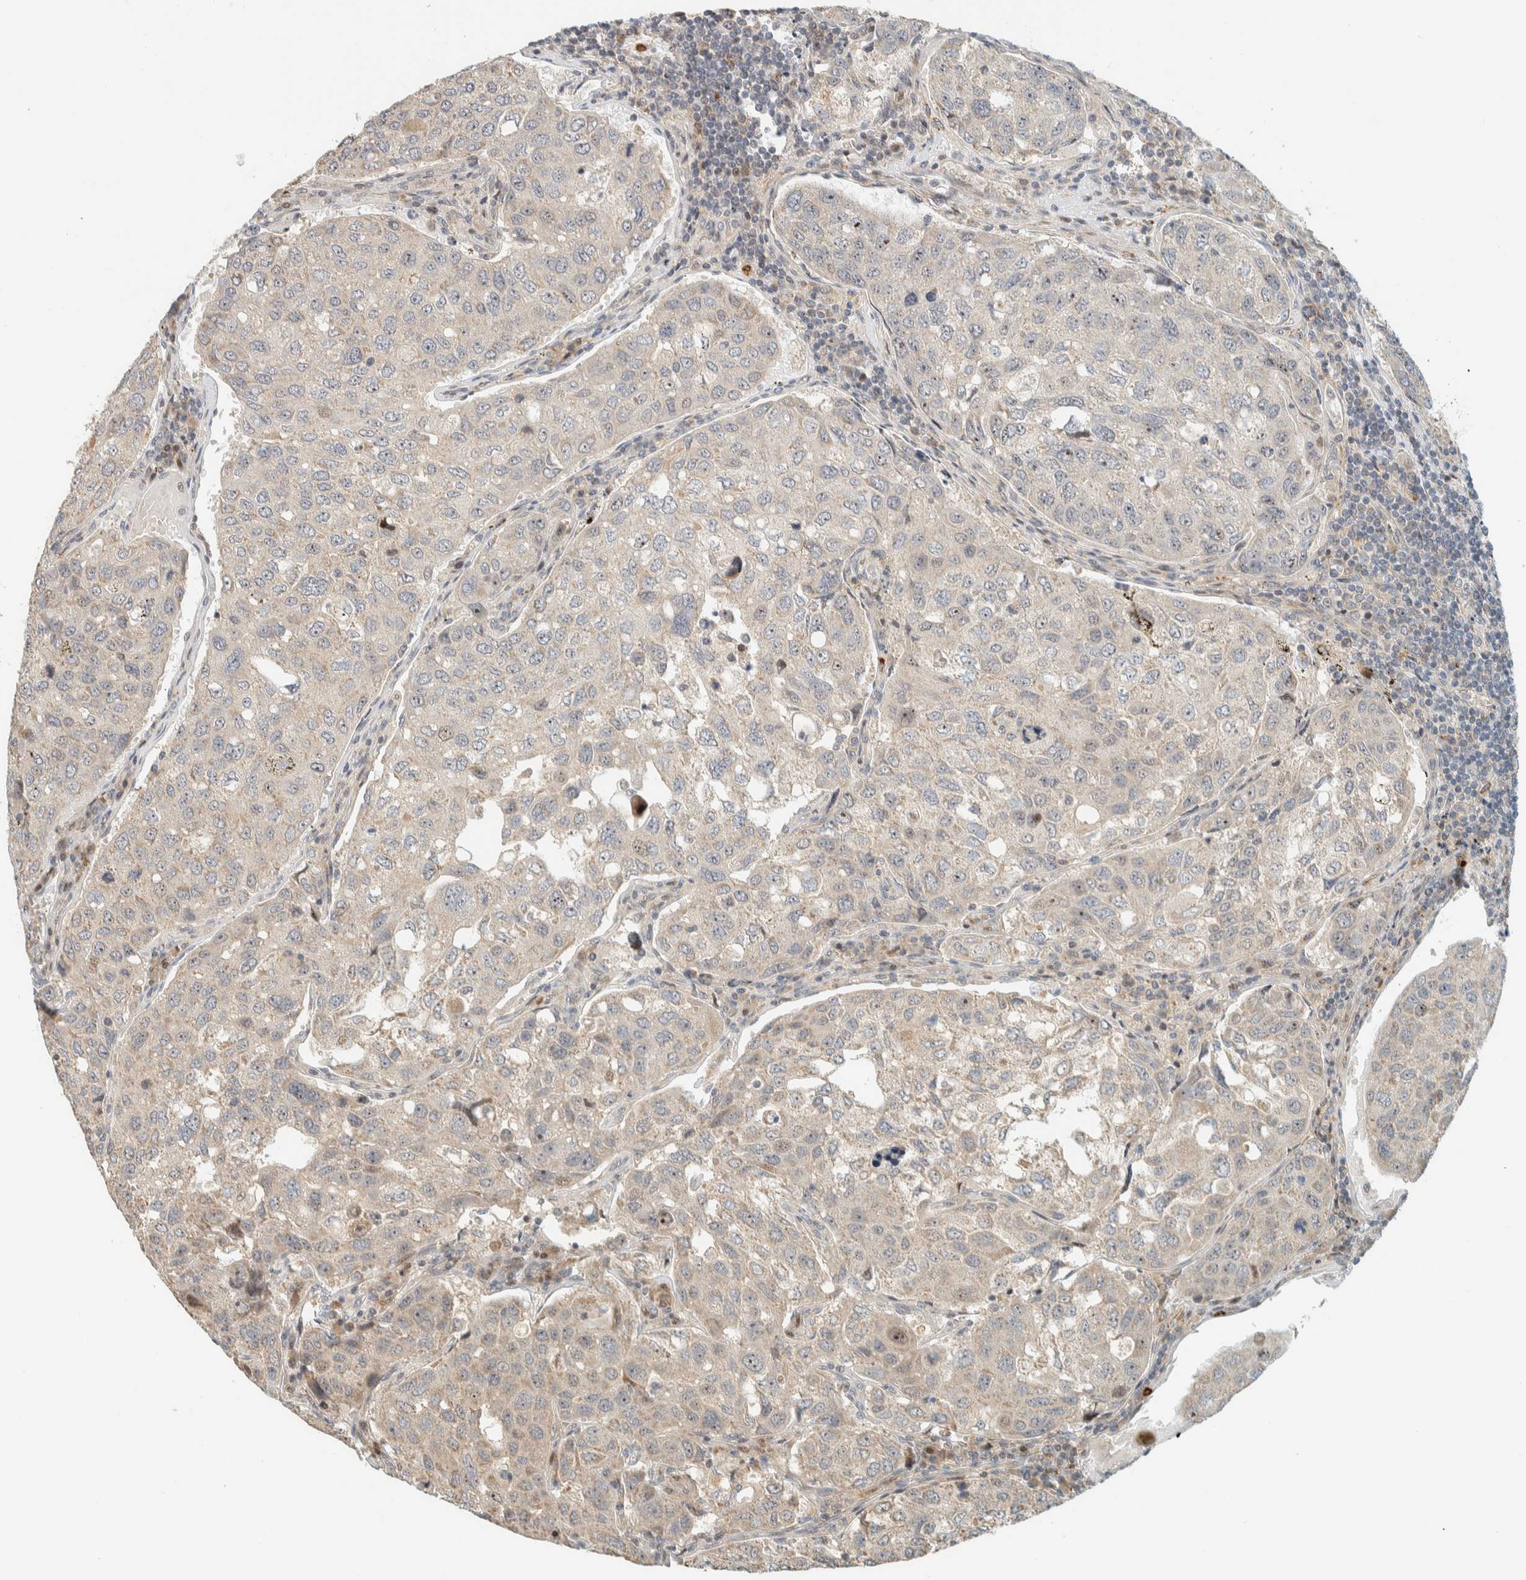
{"staining": {"intensity": "weak", "quantity": "25%-75%", "location": "cytoplasmic/membranous,nuclear"}, "tissue": "urothelial cancer", "cell_type": "Tumor cells", "image_type": "cancer", "snomed": [{"axis": "morphology", "description": "Urothelial carcinoma, High grade"}, {"axis": "topography", "description": "Lymph node"}, {"axis": "topography", "description": "Urinary bladder"}], "caption": "This histopathology image shows high-grade urothelial carcinoma stained with immunohistochemistry to label a protein in brown. The cytoplasmic/membranous and nuclear of tumor cells show weak positivity for the protein. Nuclei are counter-stained blue.", "gene": "CCDC171", "patient": {"sex": "male", "age": 51}}